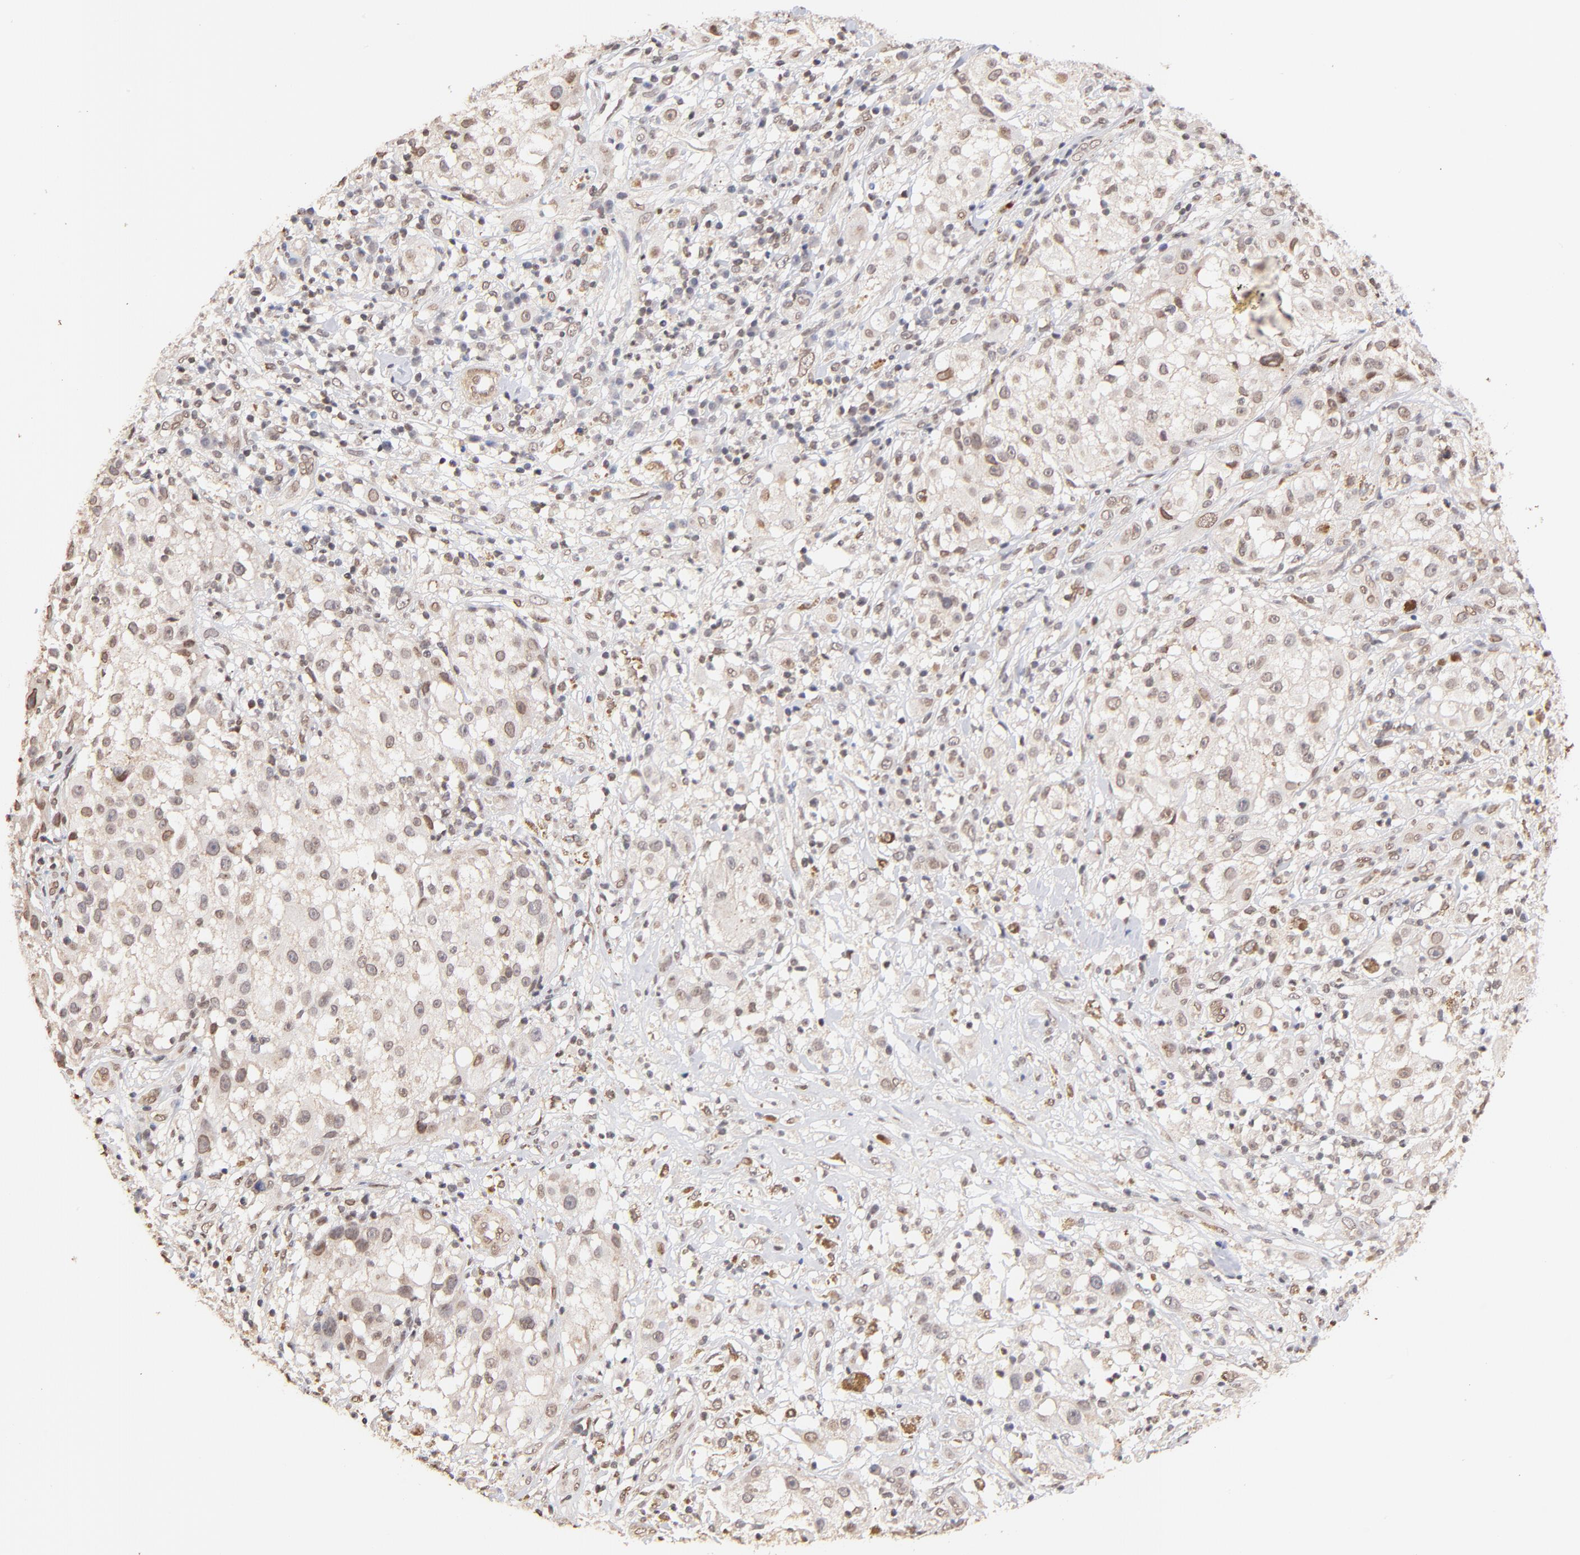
{"staining": {"intensity": "weak", "quantity": "25%-75%", "location": "cytoplasmic/membranous,nuclear"}, "tissue": "melanoma", "cell_type": "Tumor cells", "image_type": "cancer", "snomed": [{"axis": "morphology", "description": "Necrosis, NOS"}, {"axis": "morphology", "description": "Malignant melanoma, NOS"}, {"axis": "topography", "description": "Skin"}], "caption": "Human malignant melanoma stained with a brown dye exhibits weak cytoplasmic/membranous and nuclear positive positivity in about 25%-75% of tumor cells.", "gene": "ZFP92", "patient": {"sex": "female", "age": 87}}